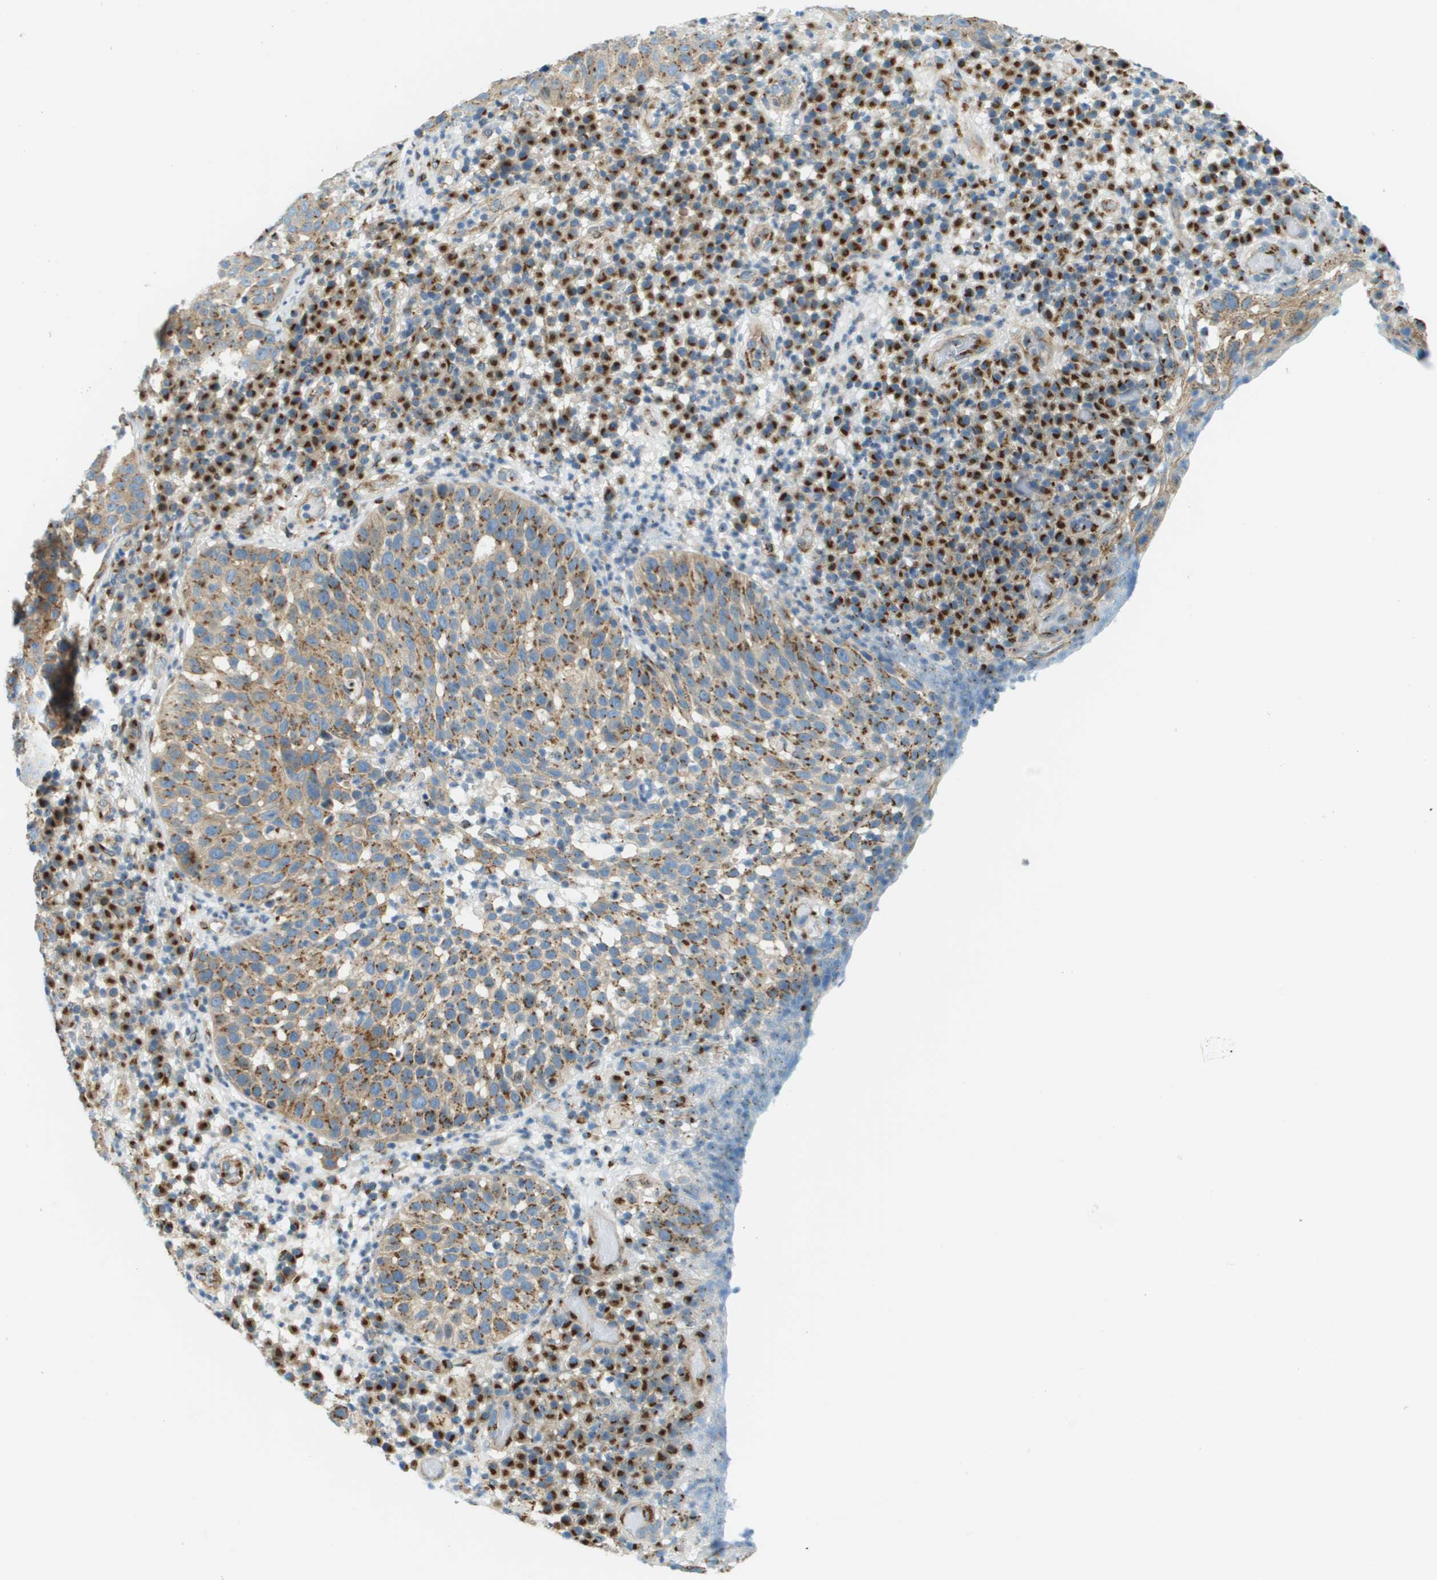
{"staining": {"intensity": "moderate", "quantity": ">75%", "location": "cytoplasmic/membranous"}, "tissue": "skin cancer", "cell_type": "Tumor cells", "image_type": "cancer", "snomed": [{"axis": "morphology", "description": "Squamous cell carcinoma in situ, NOS"}, {"axis": "morphology", "description": "Squamous cell carcinoma, NOS"}, {"axis": "topography", "description": "Skin"}], "caption": "Skin cancer (squamous cell carcinoma in situ) was stained to show a protein in brown. There is medium levels of moderate cytoplasmic/membranous staining in approximately >75% of tumor cells.", "gene": "ACBD3", "patient": {"sex": "male", "age": 93}}